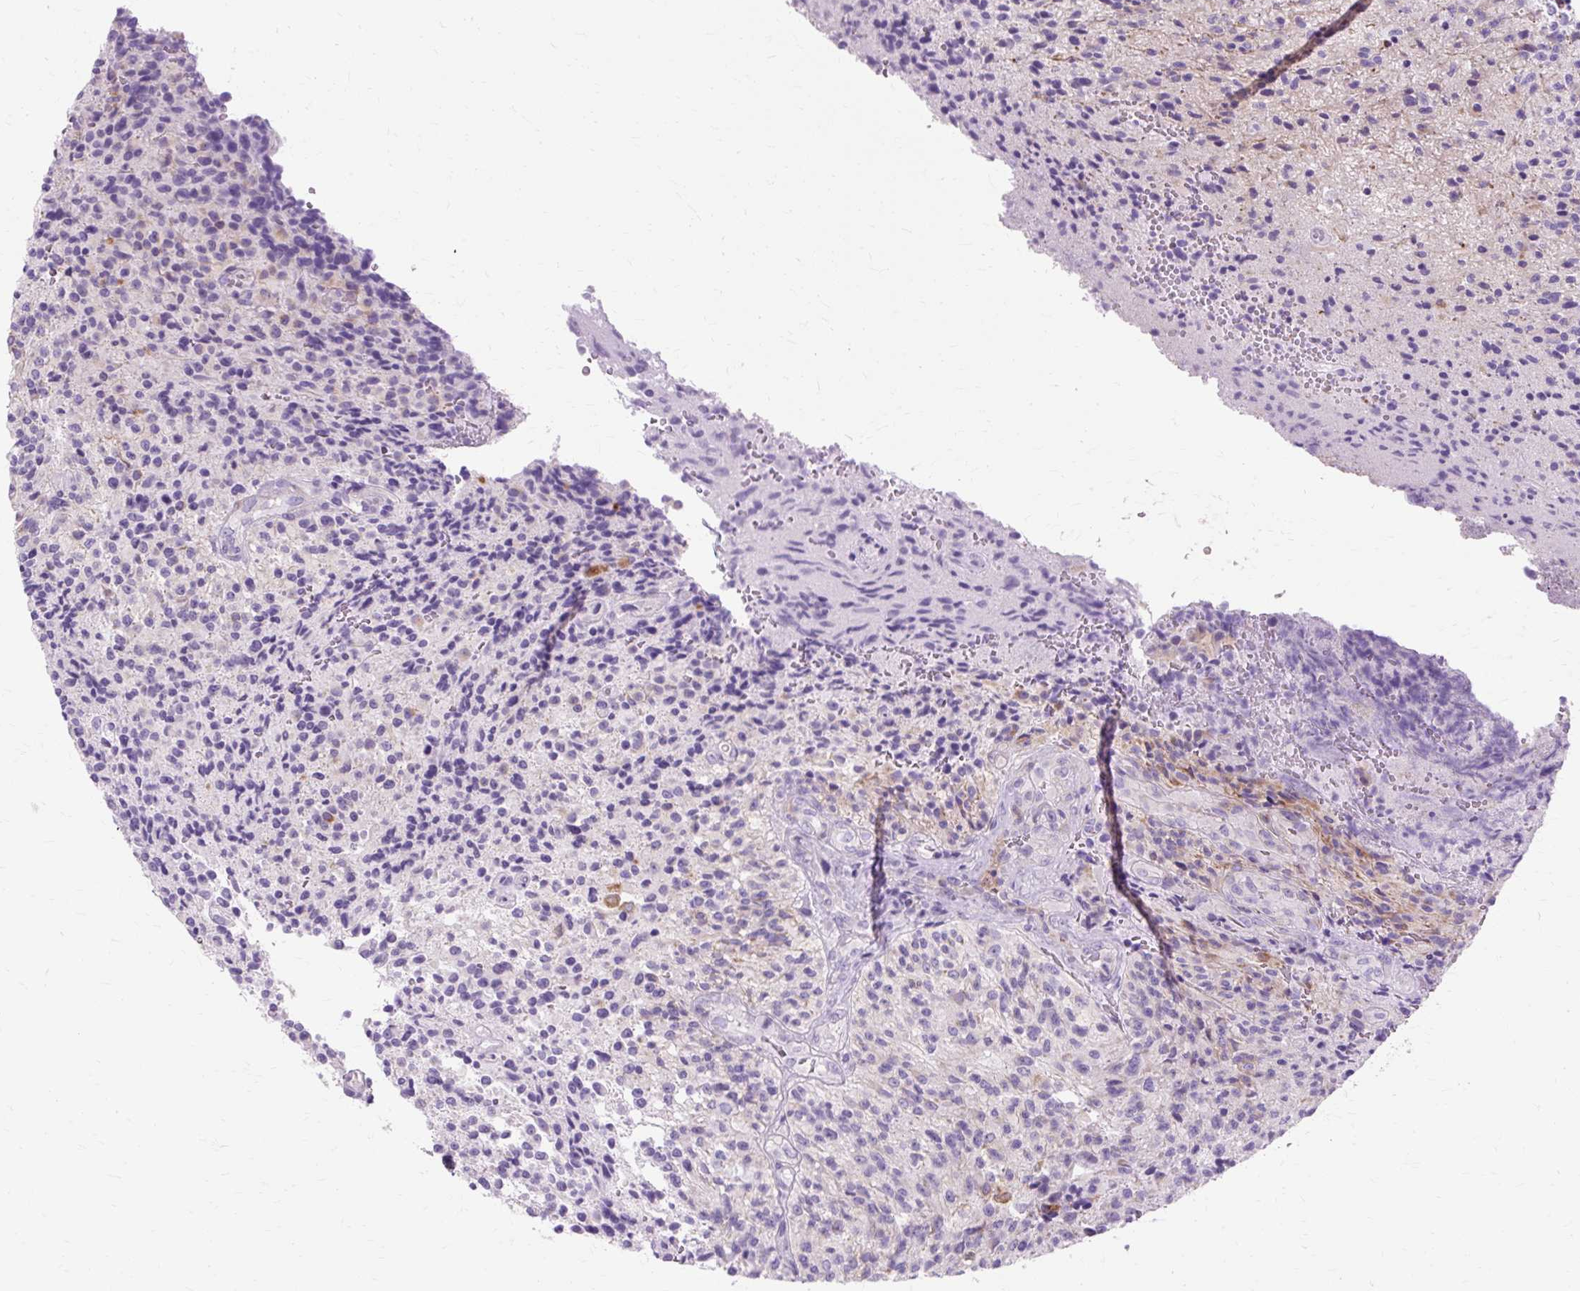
{"staining": {"intensity": "negative", "quantity": "none", "location": "none"}, "tissue": "glioma", "cell_type": "Tumor cells", "image_type": "cancer", "snomed": [{"axis": "morphology", "description": "Normal tissue, NOS"}, {"axis": "morphology", "description": "Glioma, malignant, High grade"}, {"axis": "topography", "description": "Cerebral cortex"}], "caption": "Micrograph shows no protein expression in tumor cells of malignant high-grade glioma tissue.", "gene": "TMEM89", "patient": {"sex": "male", "age": 56}}